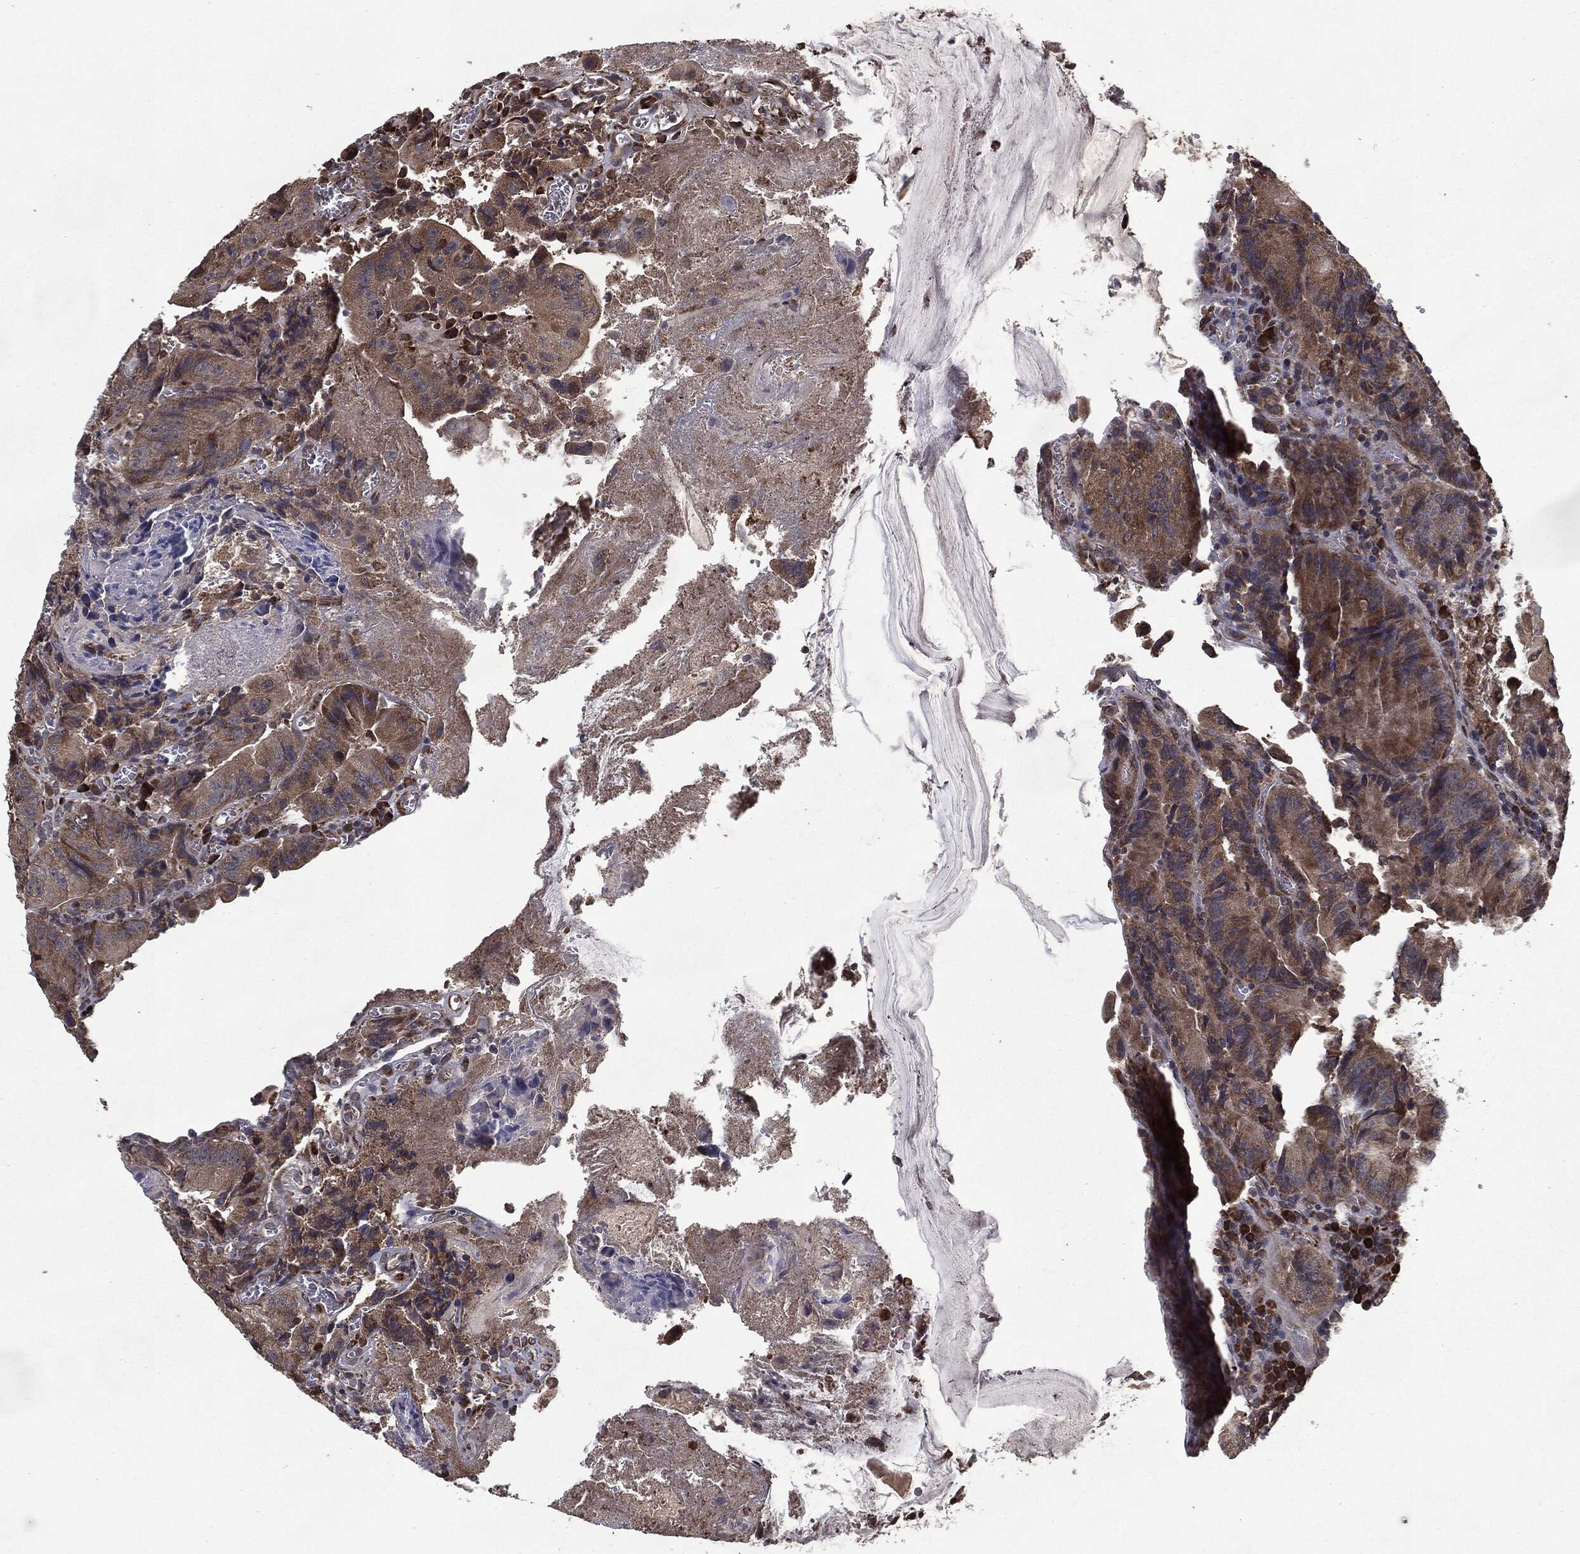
{"staining": {"intensity": "moderate", "quantity": ">75%", "location": "cytoplasmic/membranous"}, "tissue": "colorectal cancer", "cell_type": "Tumor cells", "image_type": "cancer", "snomed": [{"axis": "morphology", "description": "Adenocarcinoma, NOS"}, {"axis": "topography", "description": "Colon"}], "caption": "Immunohistochemical staining of human colorectal cancer shows moderate cytoplasmic/membranous protein expression in about >75% of tumor cells.", "gene": "HDAC5", "patient": {"sex": "female", "age": 86}}